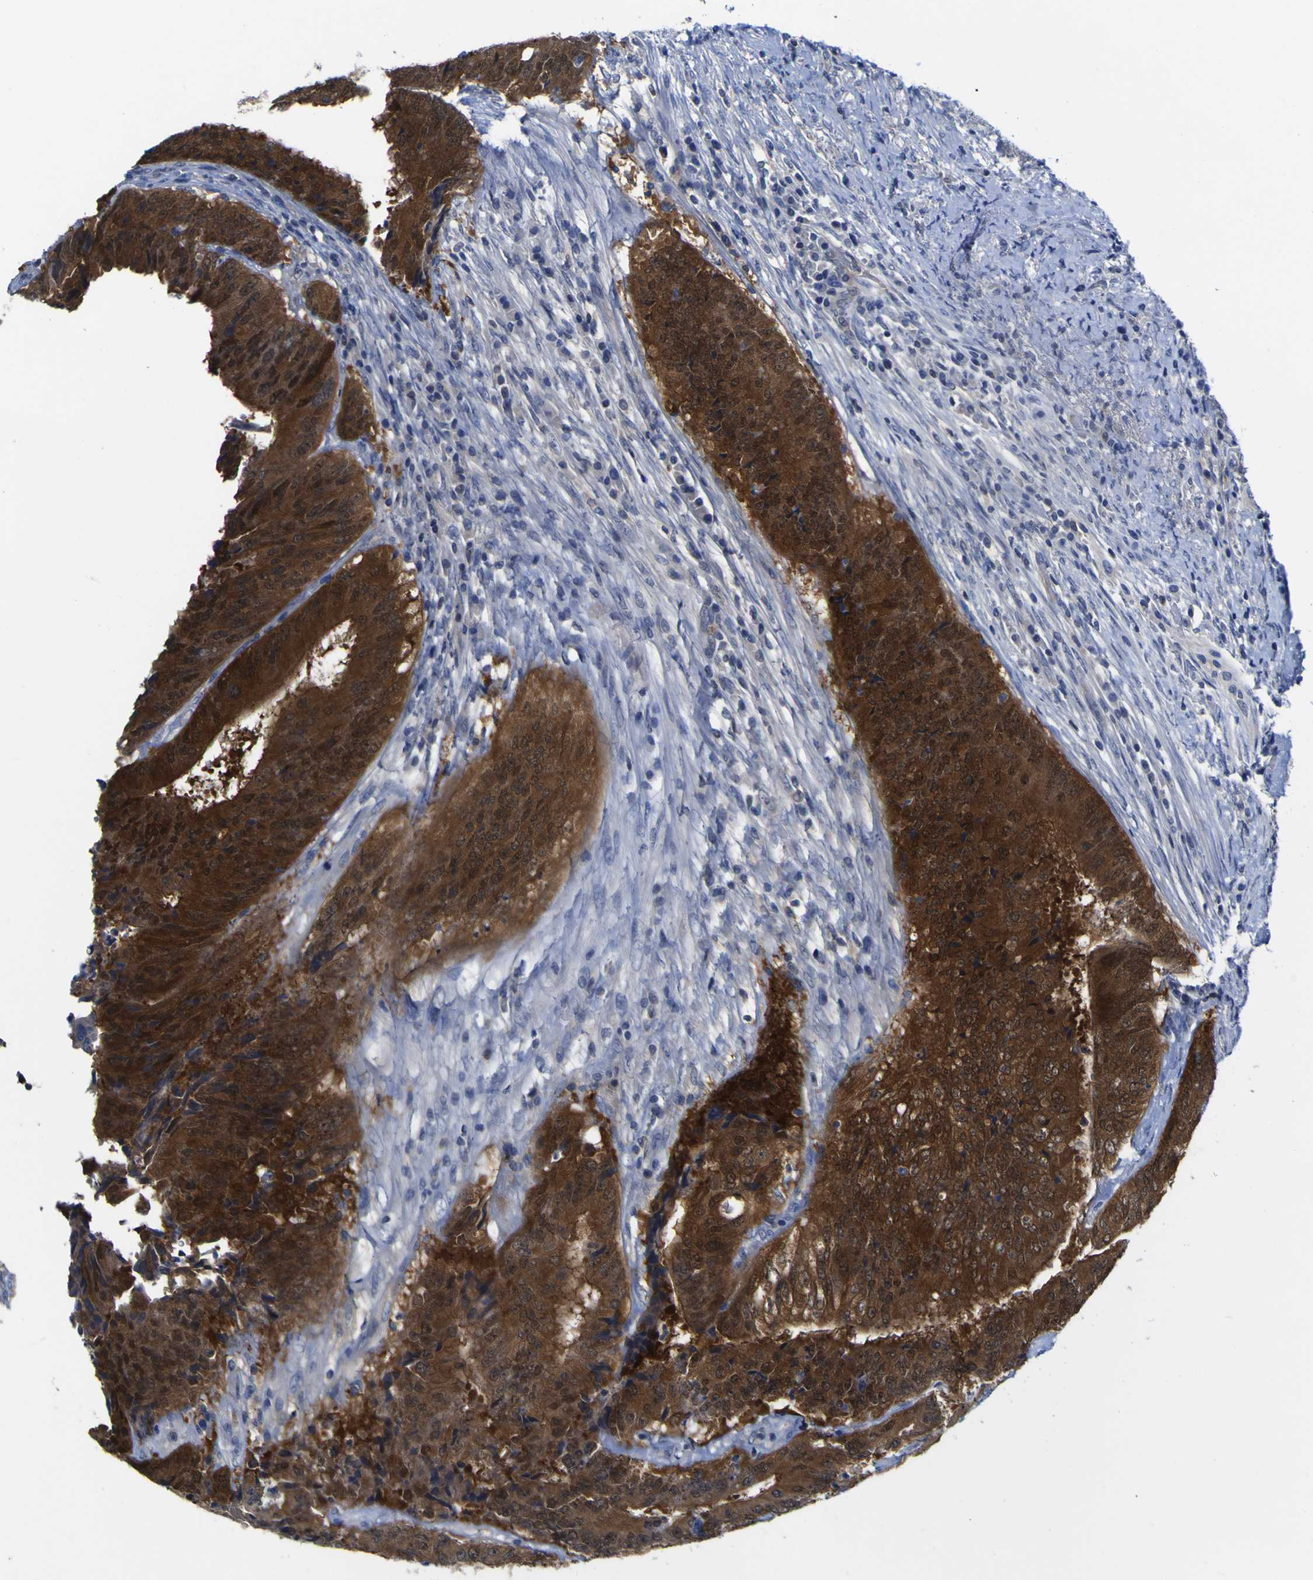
{"staining": {"intensity": "strong", "quantity": ">75%", "location": "cytoplasmic/membranous"}, "tissue": "colorectal cancer", "cell_type": "Tumor cells", "image_type": "cancer", "snomed": [{"axis": "morphology", "description": "Adenocarcinoma, NOS"}, {"axis": "topography", "description": "Rectum"}], "caption": "Immunohistochemistry (IHC) histopathology image of neoplastic tissue: human colorectal adenocarcinoma stained using IHC shows high levels of strong protein expression localized specifically in the cytoplasmic/membranous of tumor cells, appearing as a cytoplasmic/membranous brown color.", "gene": "CASP6", "patient": {"sex": "male", "age": 72}}